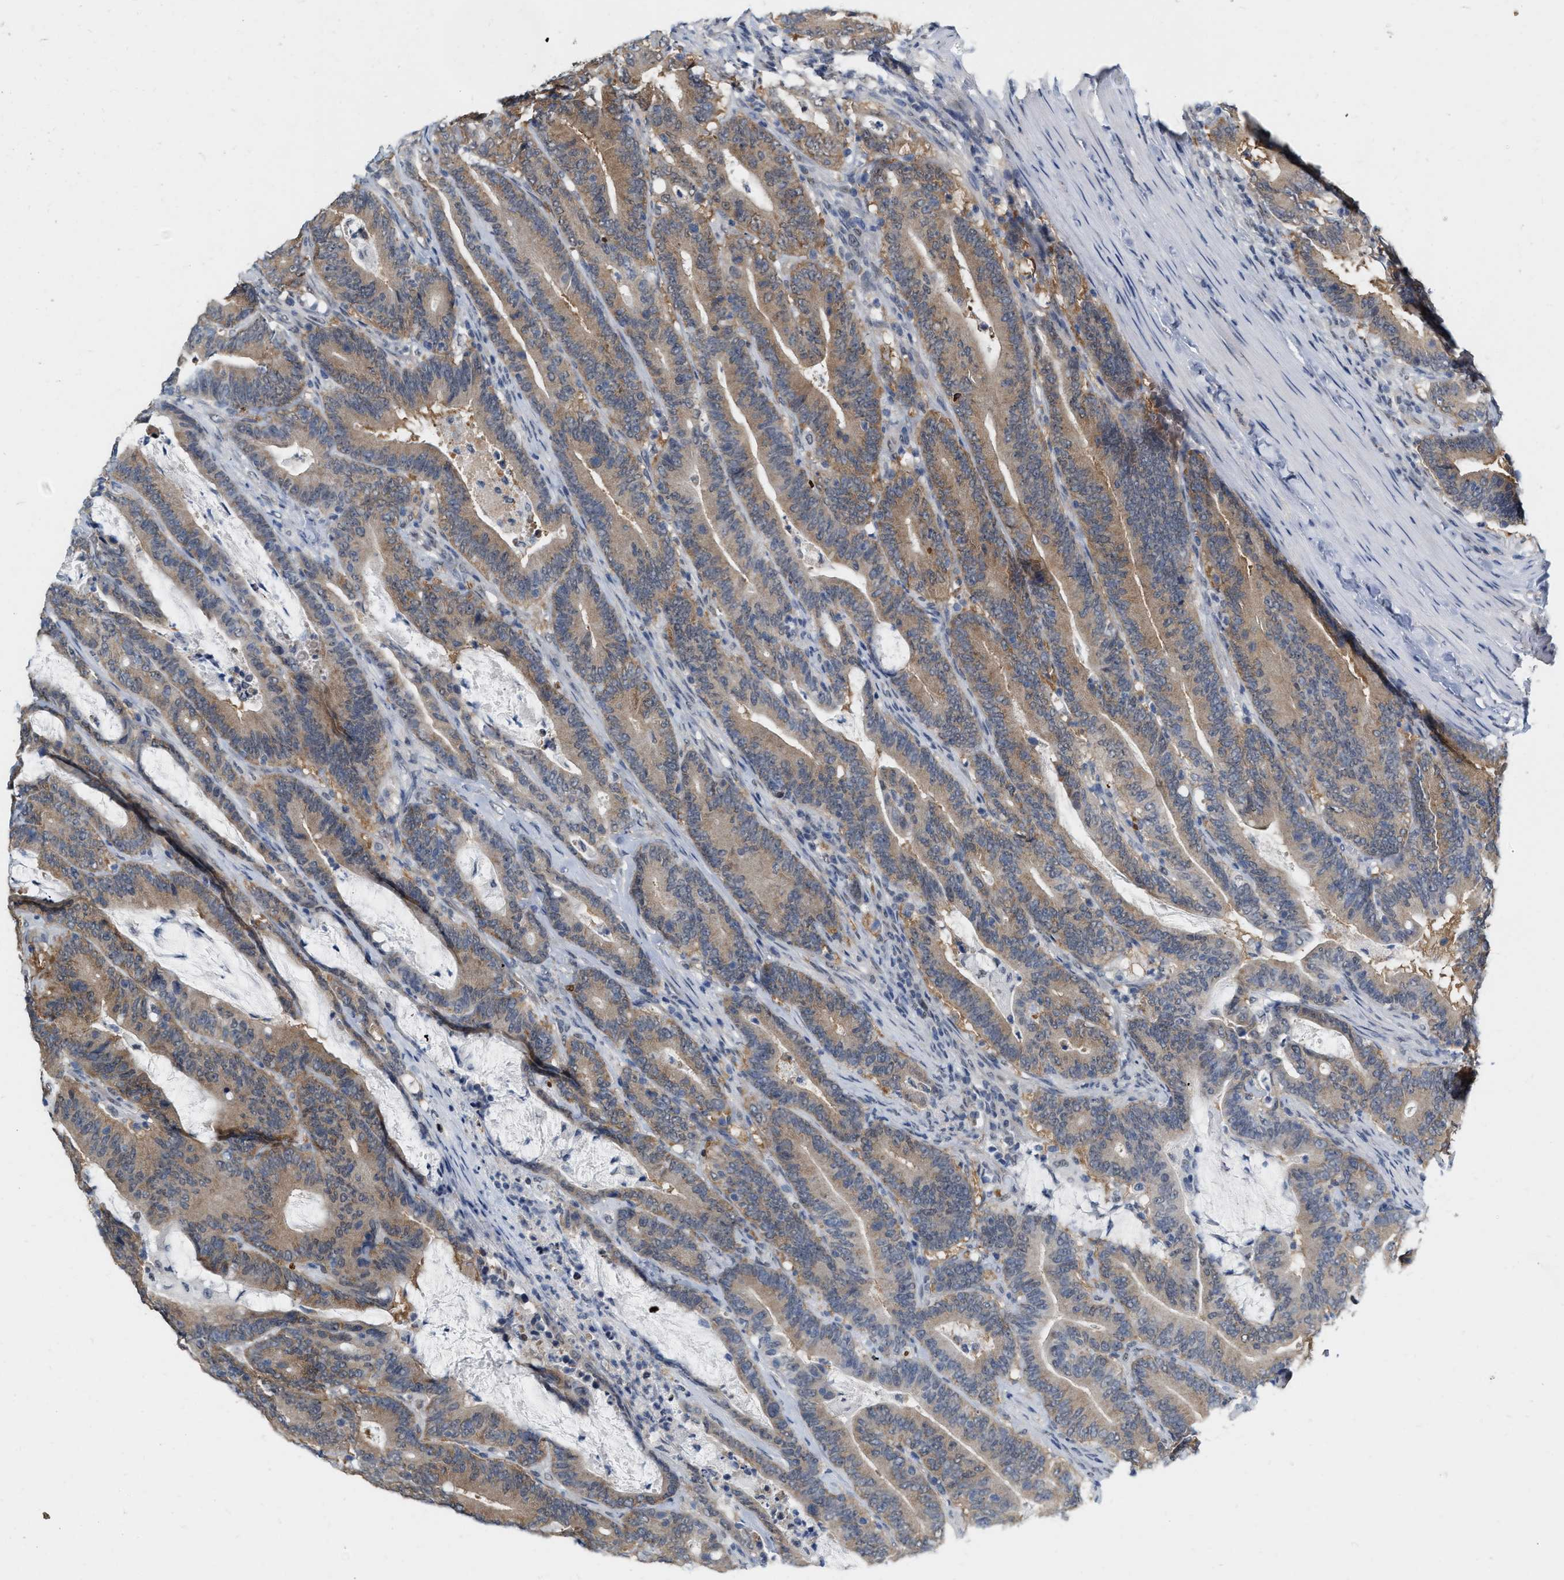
{"staining": {"intensity": "moderate", "quantity": ">75%", "location": "cytoplasmic/membranous"}, "tissue": "colorectal cancer", "cell_type": "Tumor cells", "image_type": "cancer", "snomed": [{"axis": "morphology", "description": "Adenocarcinoma, NOS"}, {"axis": "topography", "description": "Colon"}], "caption": "A brown stain shows moderate cytoplasmic/membranous staining of a protein in colorectal cancer tumor cells.", "gene": "RUVBL1", "patient": {"sex": "female", "age": 66}}